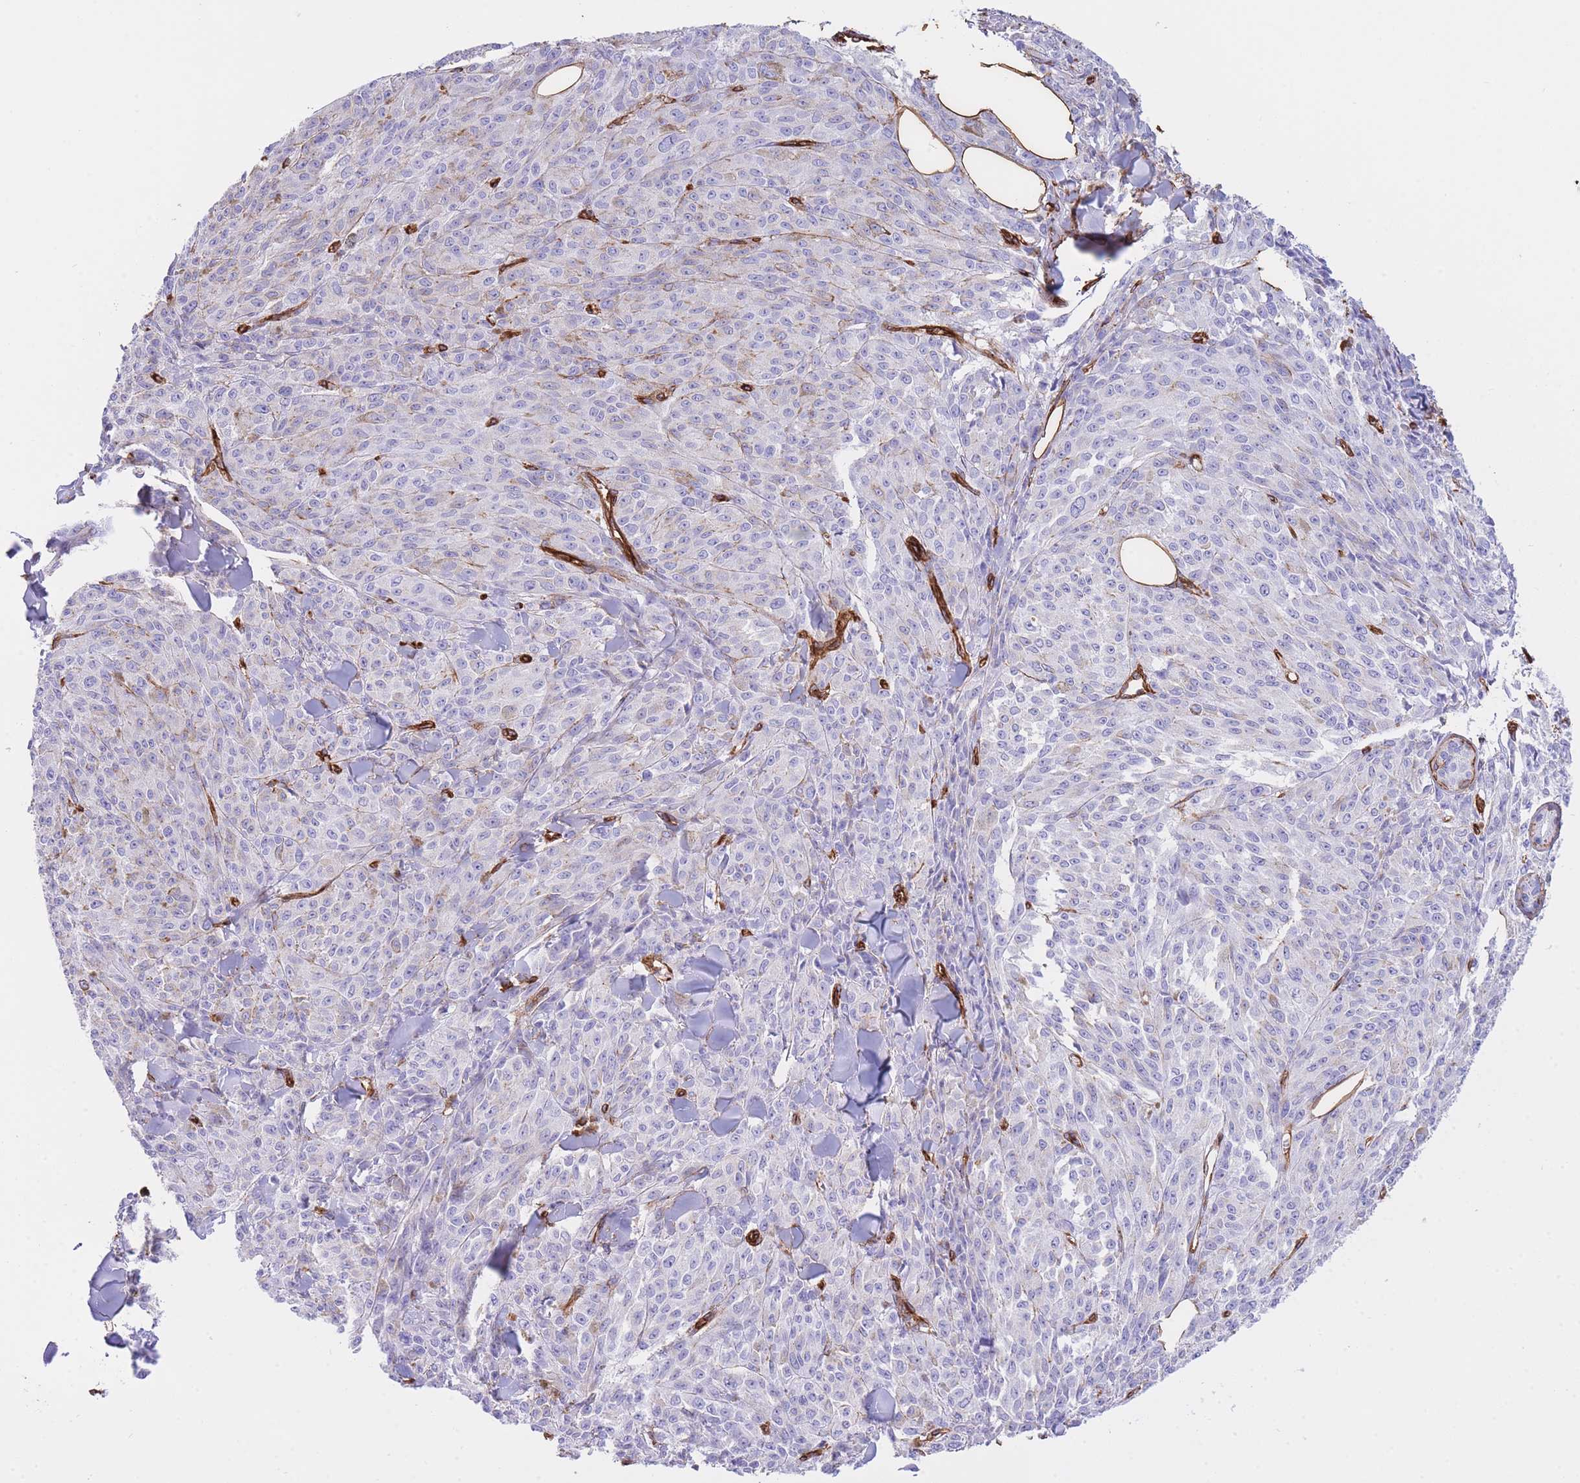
{"staining": {"intensity": "negative", "quantity": "none", "location": "none"}, "tissue": "melanoma", "cell_type": "Tumor cells", "image_type": "cancer", "snomed": [{"axis": "morphology", "description": "Malignant melanoma, NOS"}, {"axis": "topography", "description": "Skin"}], "caption": "The photomicrograph reveals no staining of tumor cells in melanoma. (Brightfield microscopy of DAB (3,3'-diaminobenzidine) immunohistochemistry (IHC) at high magnification).", "gene": "CAVIN1", "patient": {"sex": "female", "age": 52}}